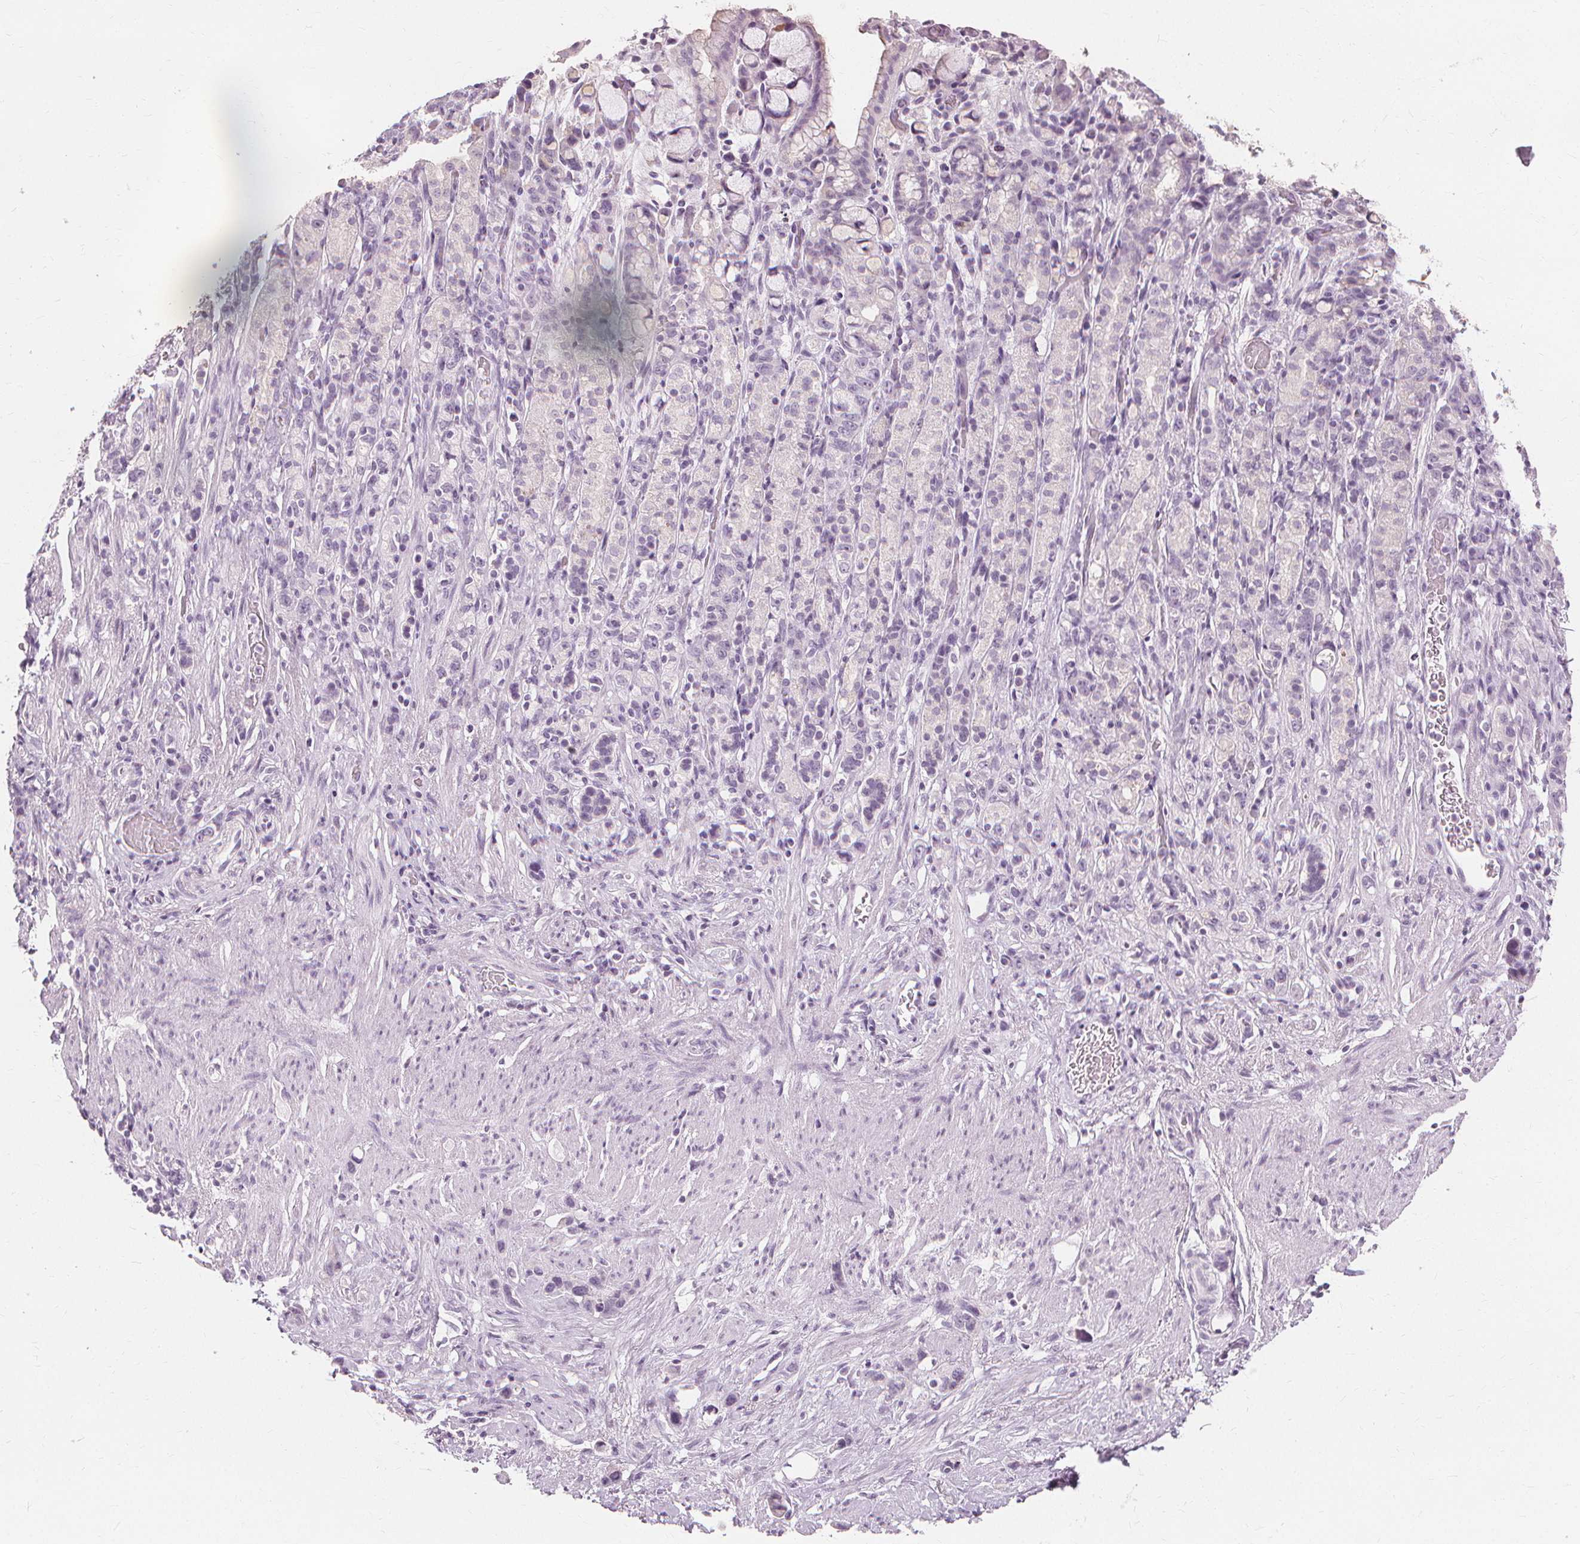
{"staining": {"intensity": "negative", "quantity": "none", "location": "none"}, "tissue": "stomach cancer", "cell_type": "Tumor cells", "image_type": "cancer", "snomed": [{"axis": "morphology", "description": "Adenocarcinoma, NOS"}, {"axis": "topography", "description": "Stomach"}], "caption": "Tumor cells are negative for protein expression in human stomach cancer (adenocarcinoma). (Brightfield microscopy of DAB (3,3'-diaminobenzidine) IHC at high magnification).", "gene": "MUC12", "patient": {"sex": "female", "age": 65}}